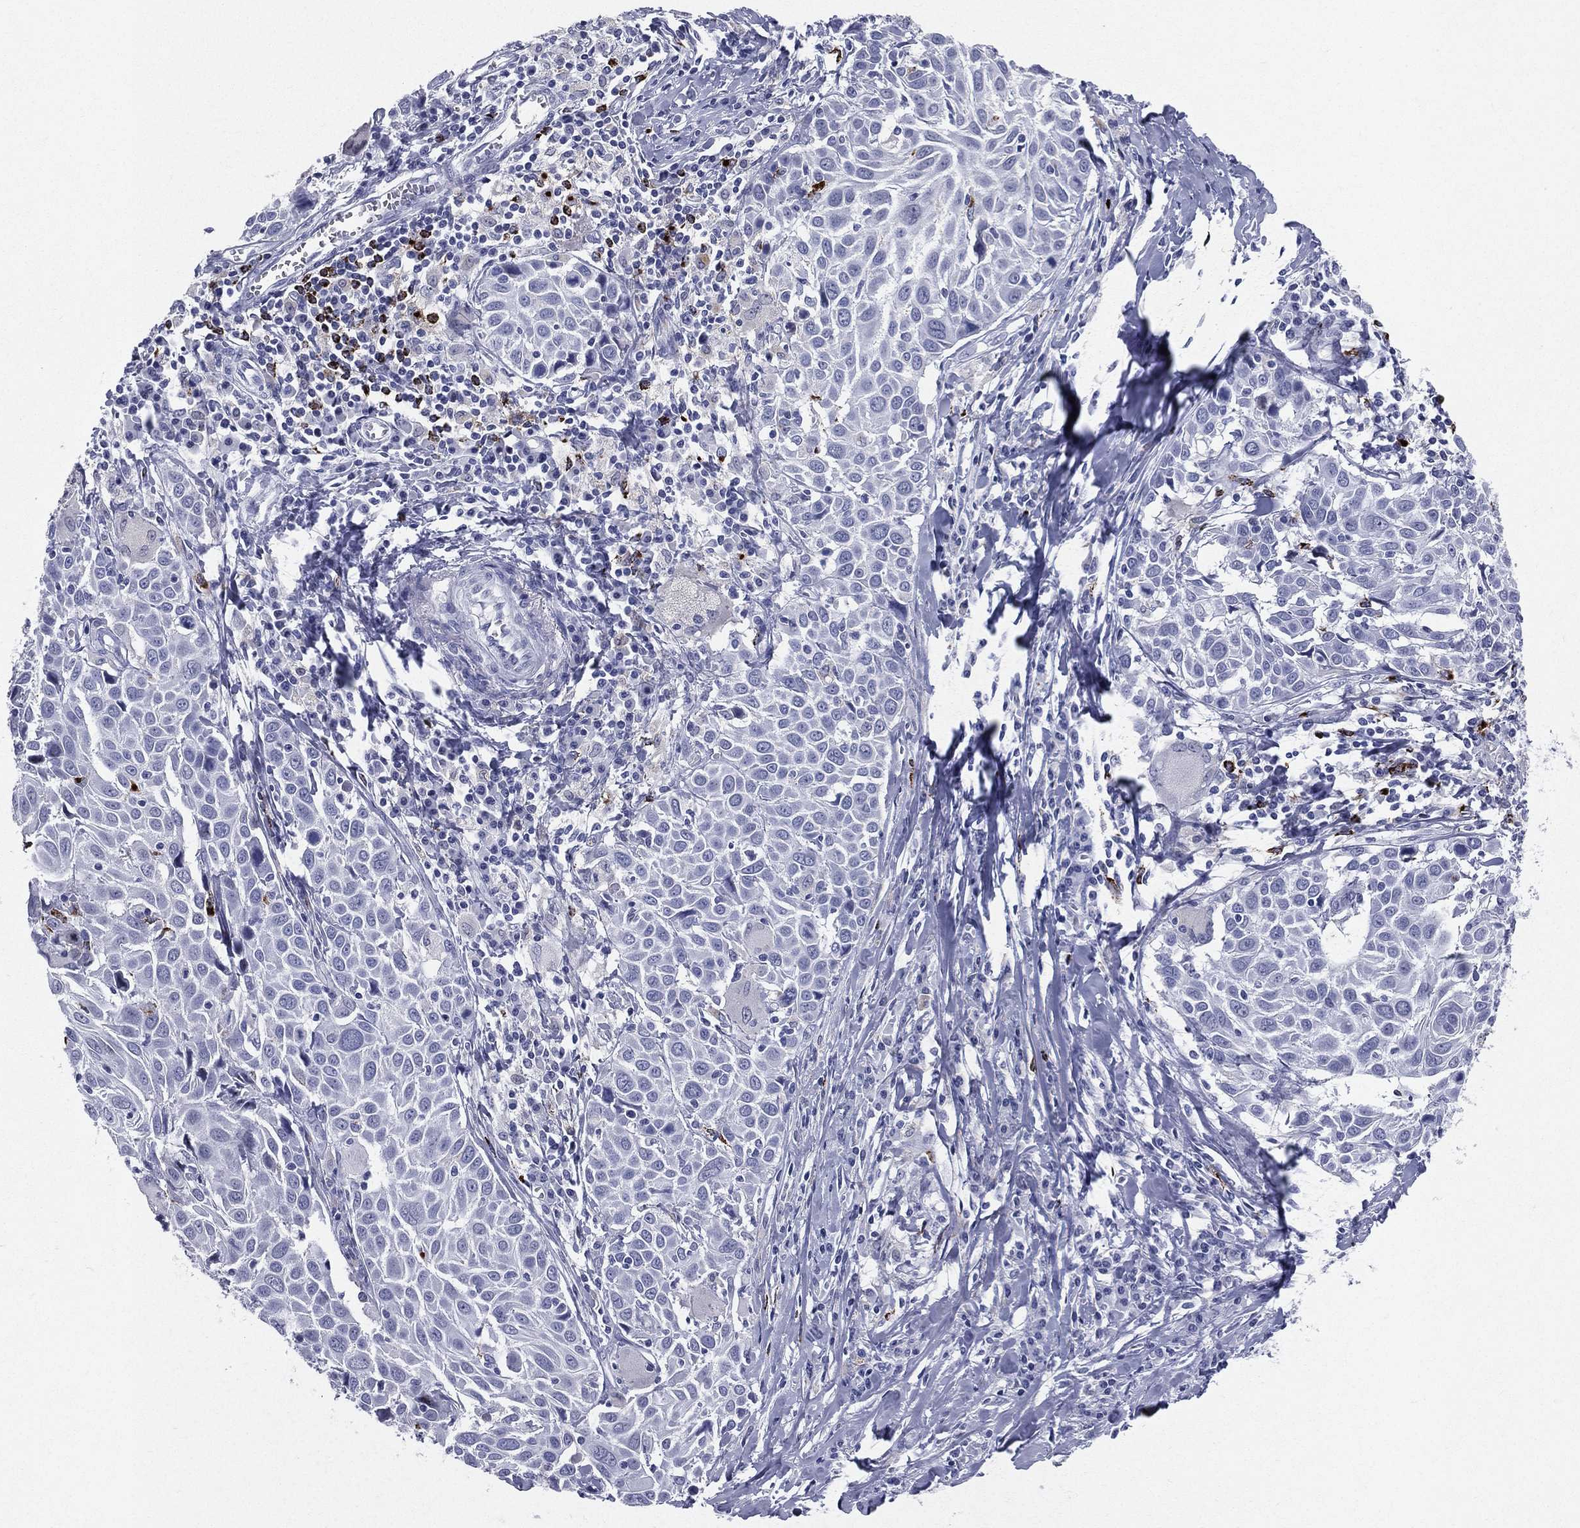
{"staining": {"intensity": "negative", "quantity": "none", "location": "none"}, "tissue": "lung cancer", "cell_type": "Tumor cells", "image_type": "cancer", "snomed": [{"axis": "morphology", "description": "Squamous cell carcinoma, NOS"}, {"axis": "topography", "description": "Lung"}], "caption": "High magnification brightfield microscopy of squamous cell carcinoma (lung) stained with DAB (brown) and counterstained with hematoxylin (blue): tumor cells show no significant expression.", "gene": "HLA-DOA", "patient": {"sex": "male", "age": 57}}